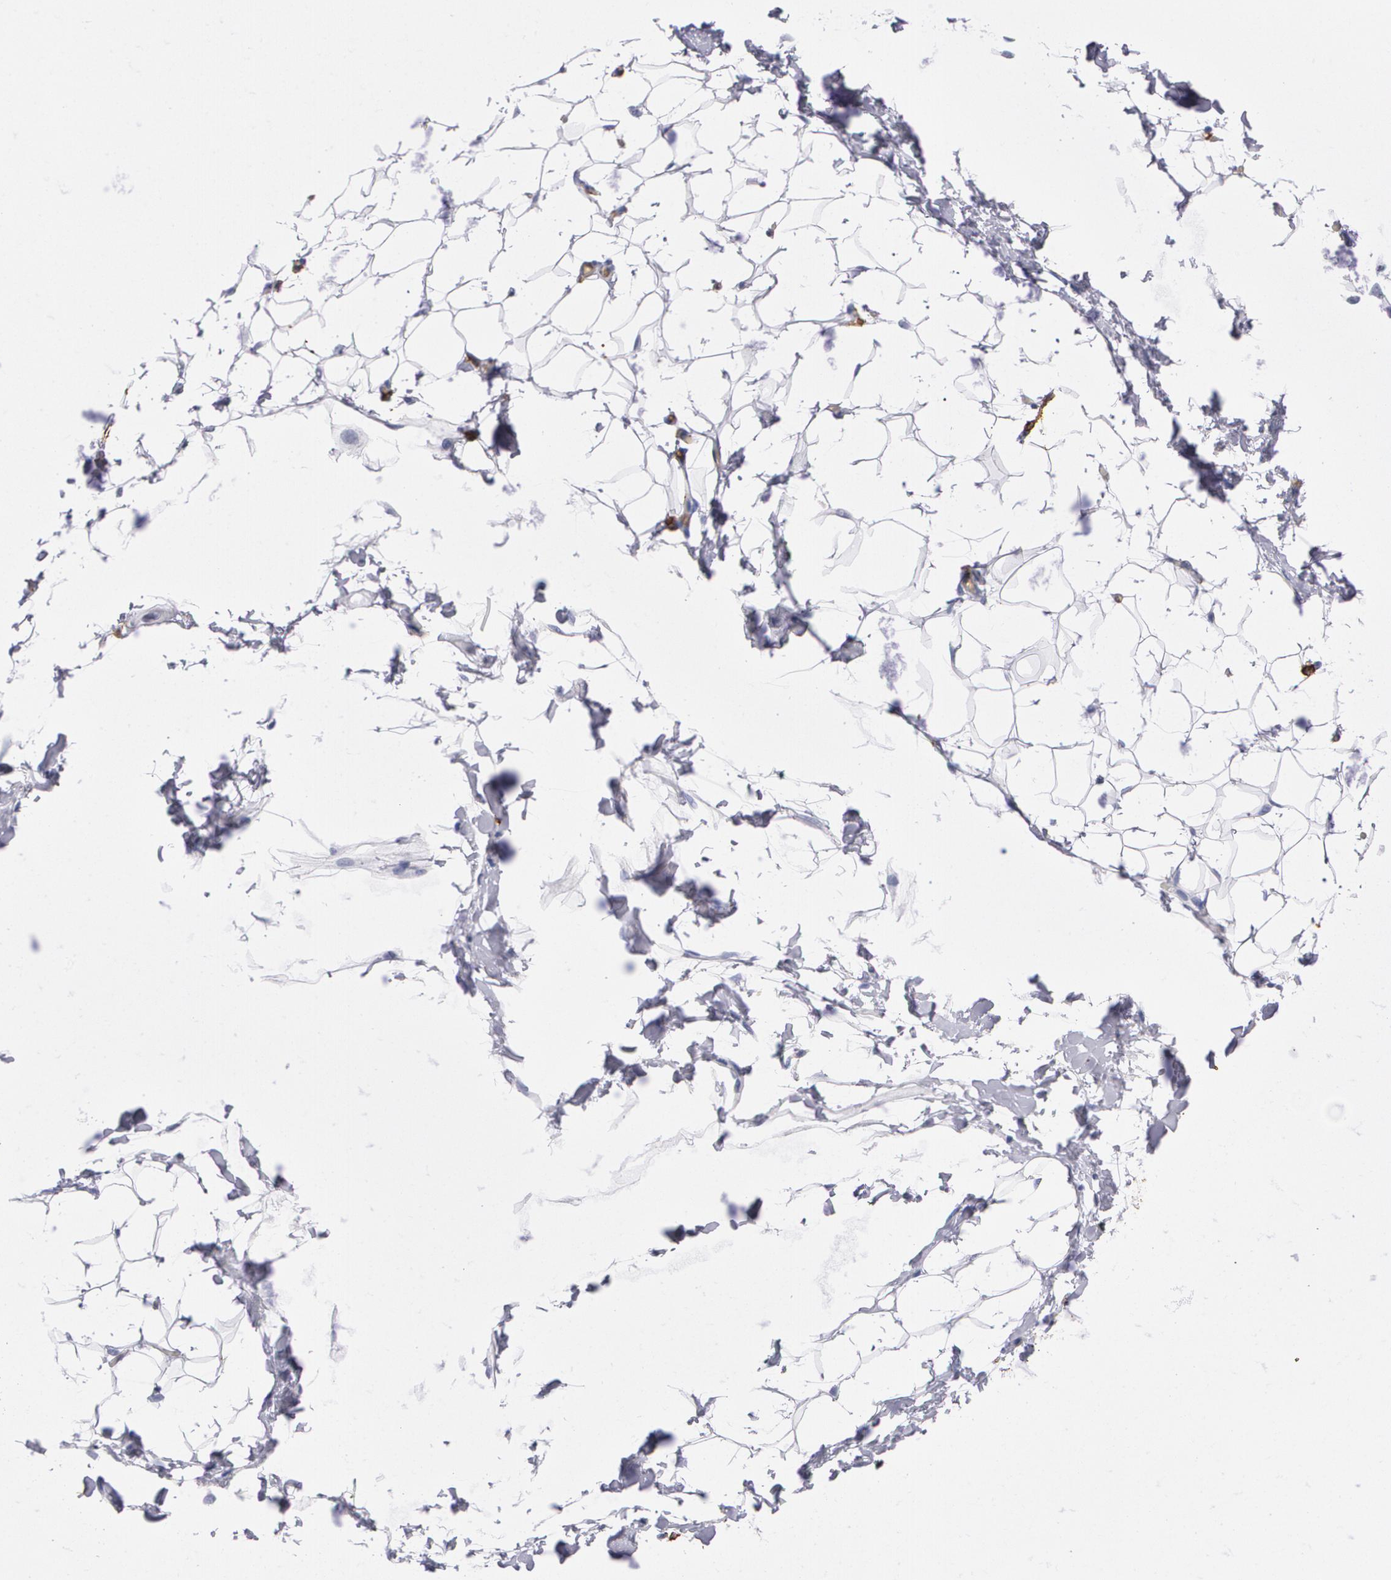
{"staining": {"intensity": "negative", "quantity": "none", "location": "none"}, "tissue": "adipose tissue", "cell_type": "Adipocytes", "image_type": "normal", "snomed": [{"axis": "morphology", "description": "Normal tissue, NOS"}, {"axis": "topography", "description": "Soft tissue"}], "caption": "Immunohistochemistry (IHC) histopathology image of normal adipose tissue stained for a protein (brown), which exhibits no staining in adipocytes.", "gene": "HLA", "patient": {"sex": "male", "age": 26}}